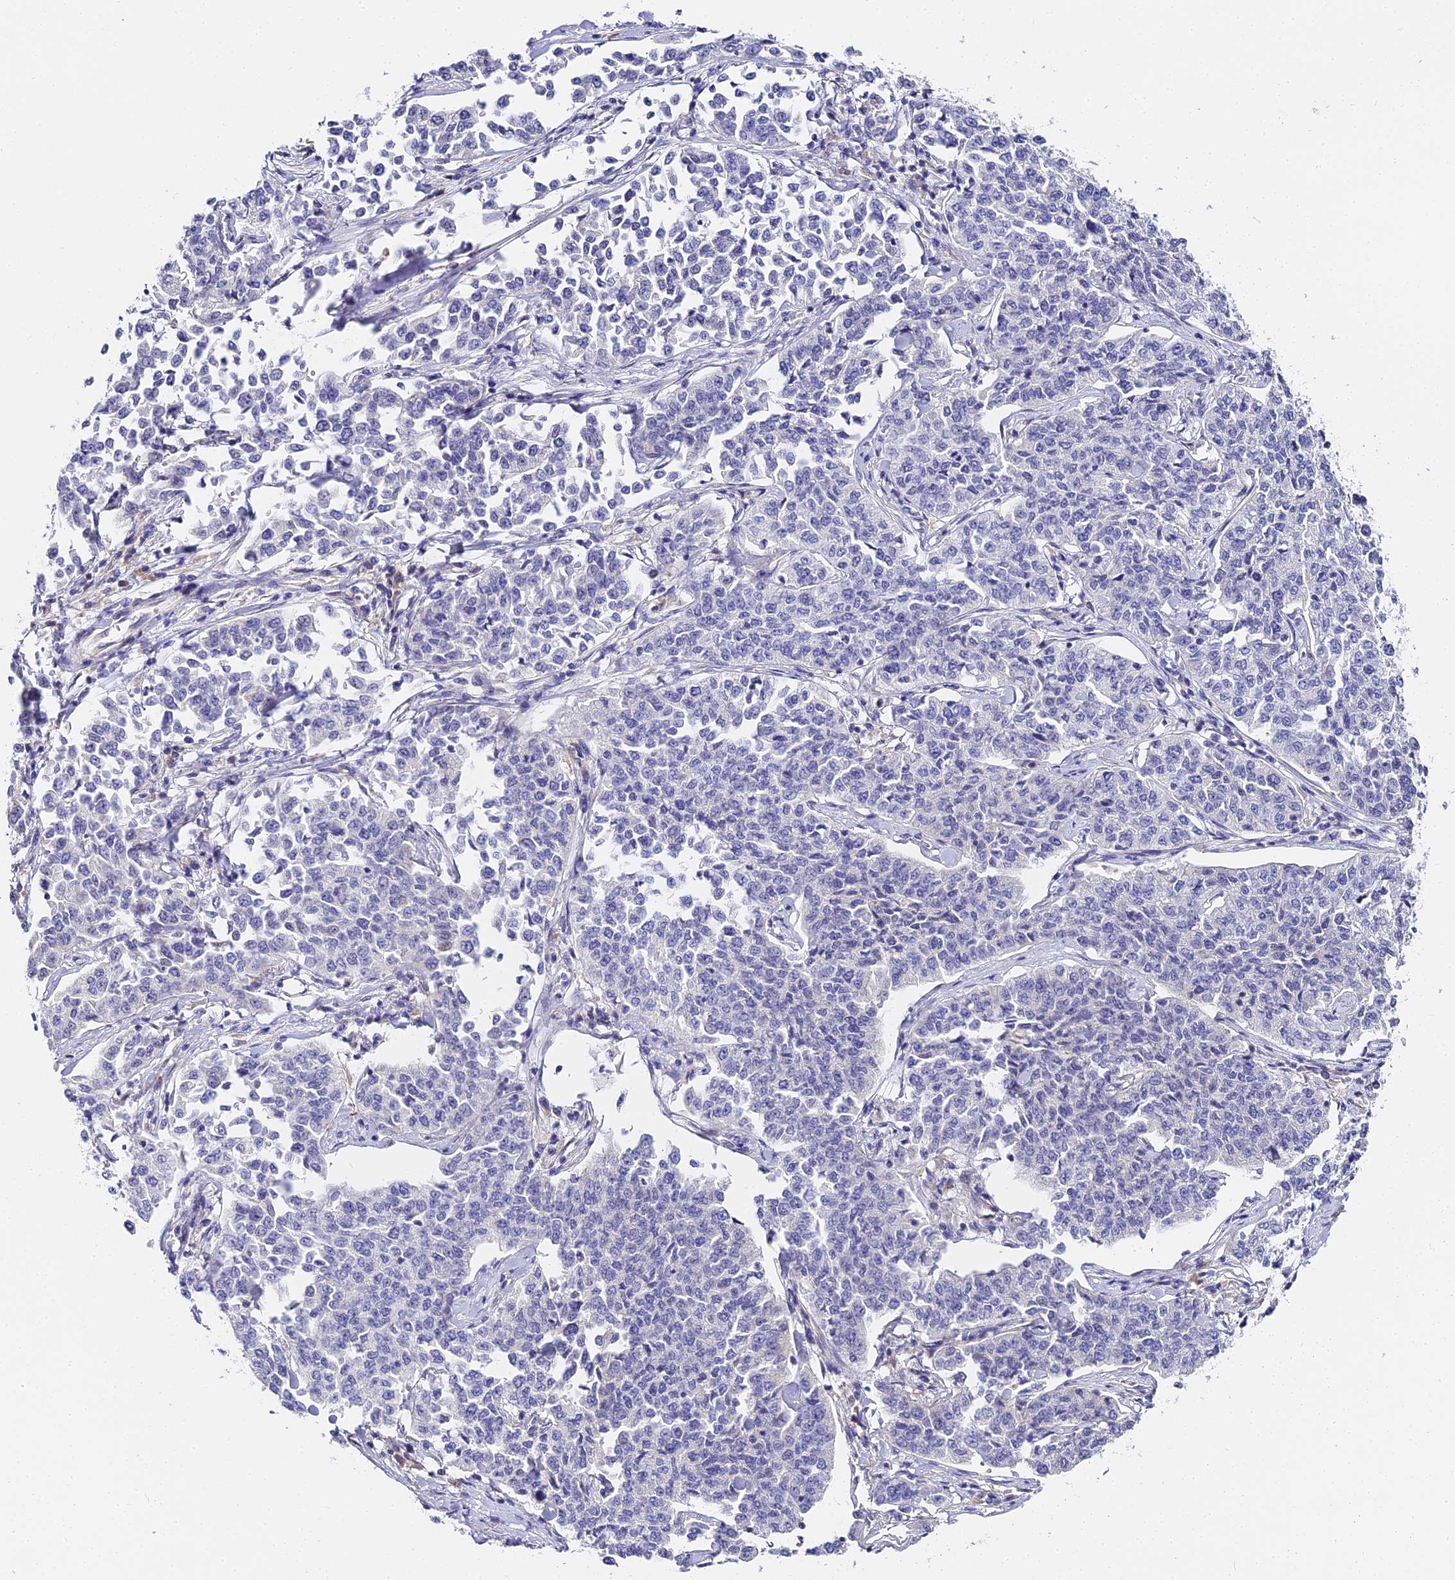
{"staining": {"intensity": "negative", "quantity": "none", "location": "none"}, "tissue": "cervical cancer", "cell_type": "Tumor cells", "image_type": "cancer", "snomed": [{"axis": "morphology", "description": "Squamous cell carcinoma, NOS"}, {"axis": "topography", "description": "Cervix"}], "caption": "This histopathology image is of cervical squamous cell carcinoma stained with immunohistochemistry (IHC) to label a protein in brown with the nuclei are counter-stained blue. There is no expression in tumor cells.", "gene": "SERP1", "patient": {"sex": "female", "age": 35}}